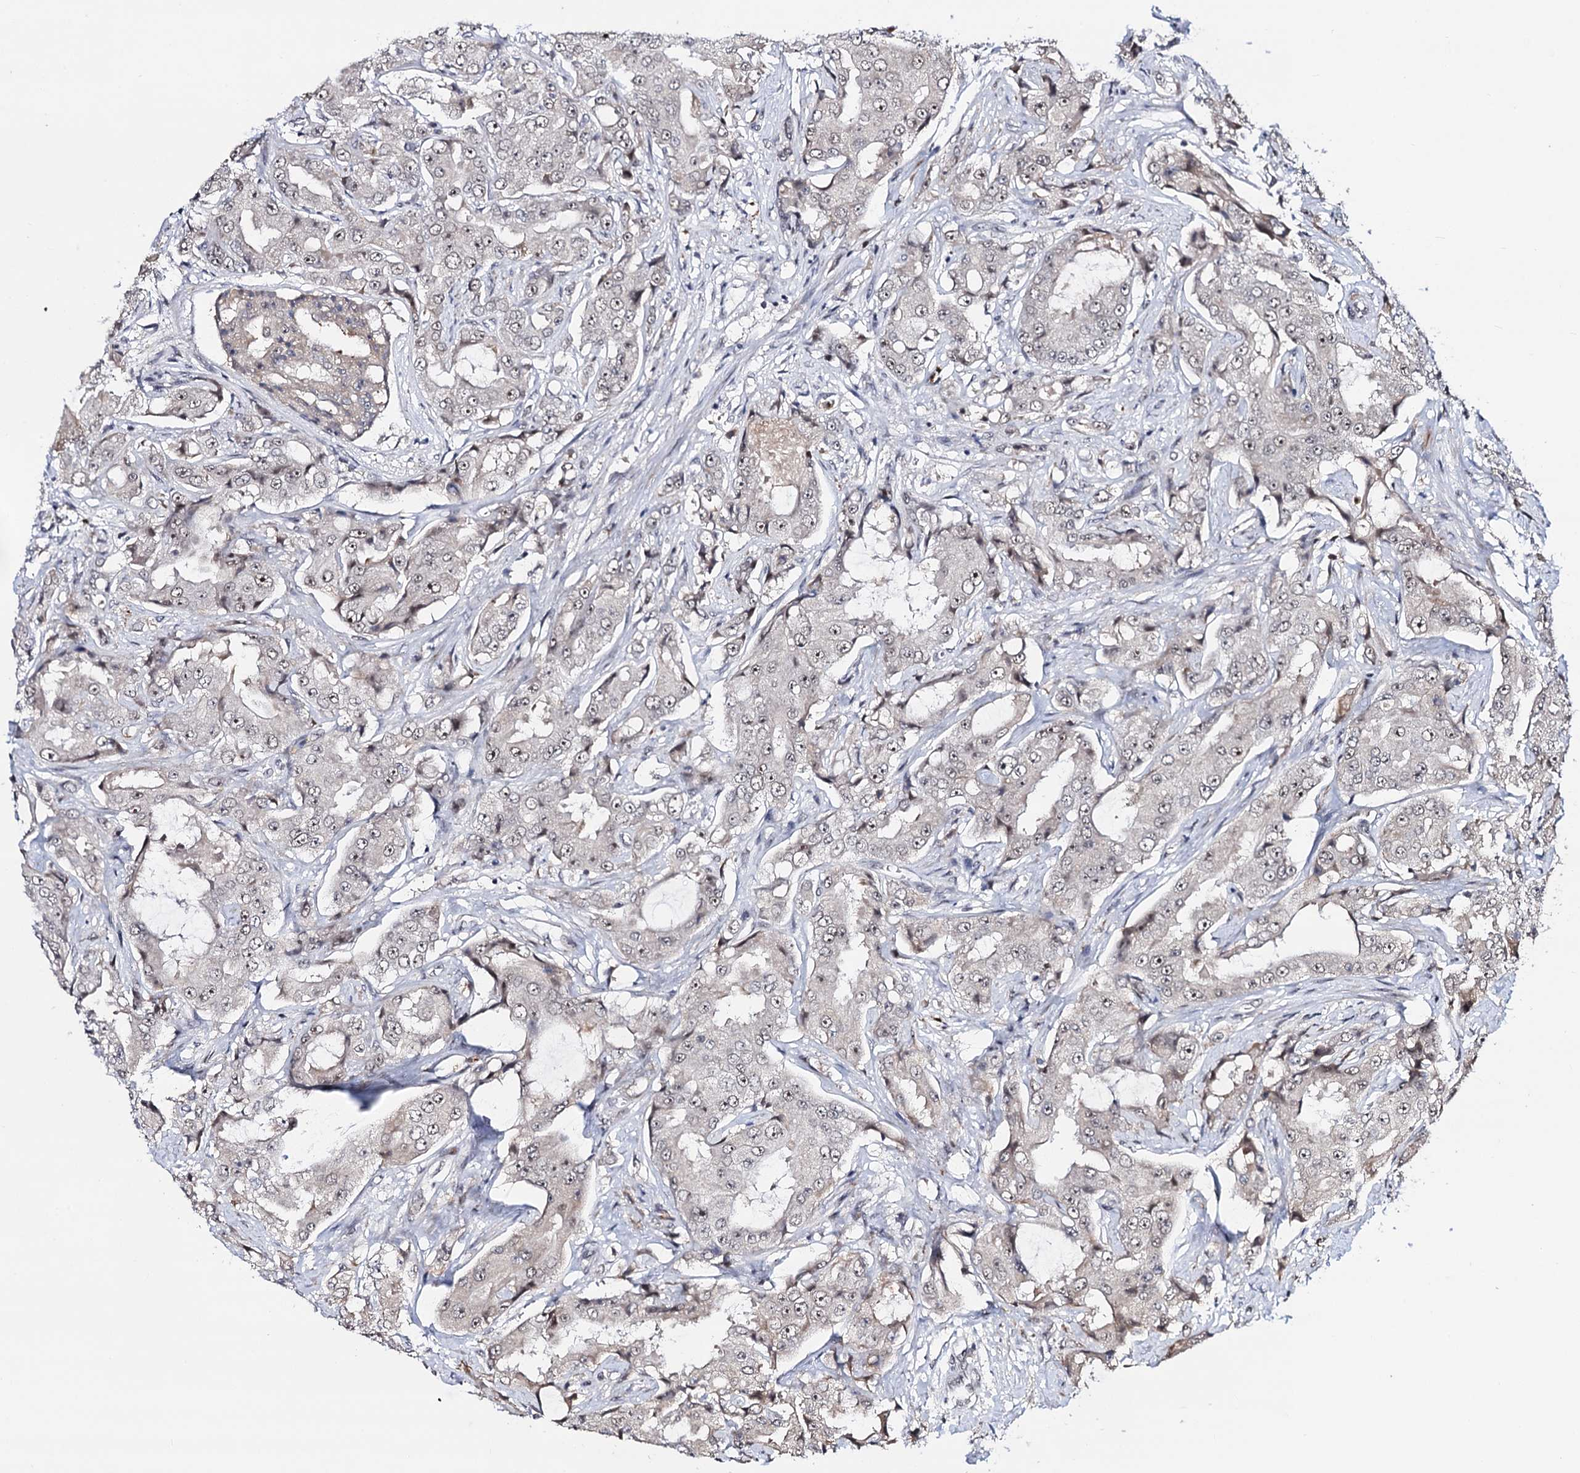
{"staining": {"intensity": "weak", "quantity": "<25%", "location": "nuclear"}, "tissue": "prostate cancer", "cell_type": "Tumor cells", "image_type": "cancer", "snomed": [{"axis": "morphology", "description": "Adenocarcinoma, High grade"}, {"axis": "topography", "description": "Prostate"}], "caption": "High power microscopy photomicrograph of an IHC image of prostate cancer, revealing no significant staining in tumor cells.", "gene": "SFSWAP", "patient": {"sex": "male", "age": 73}}